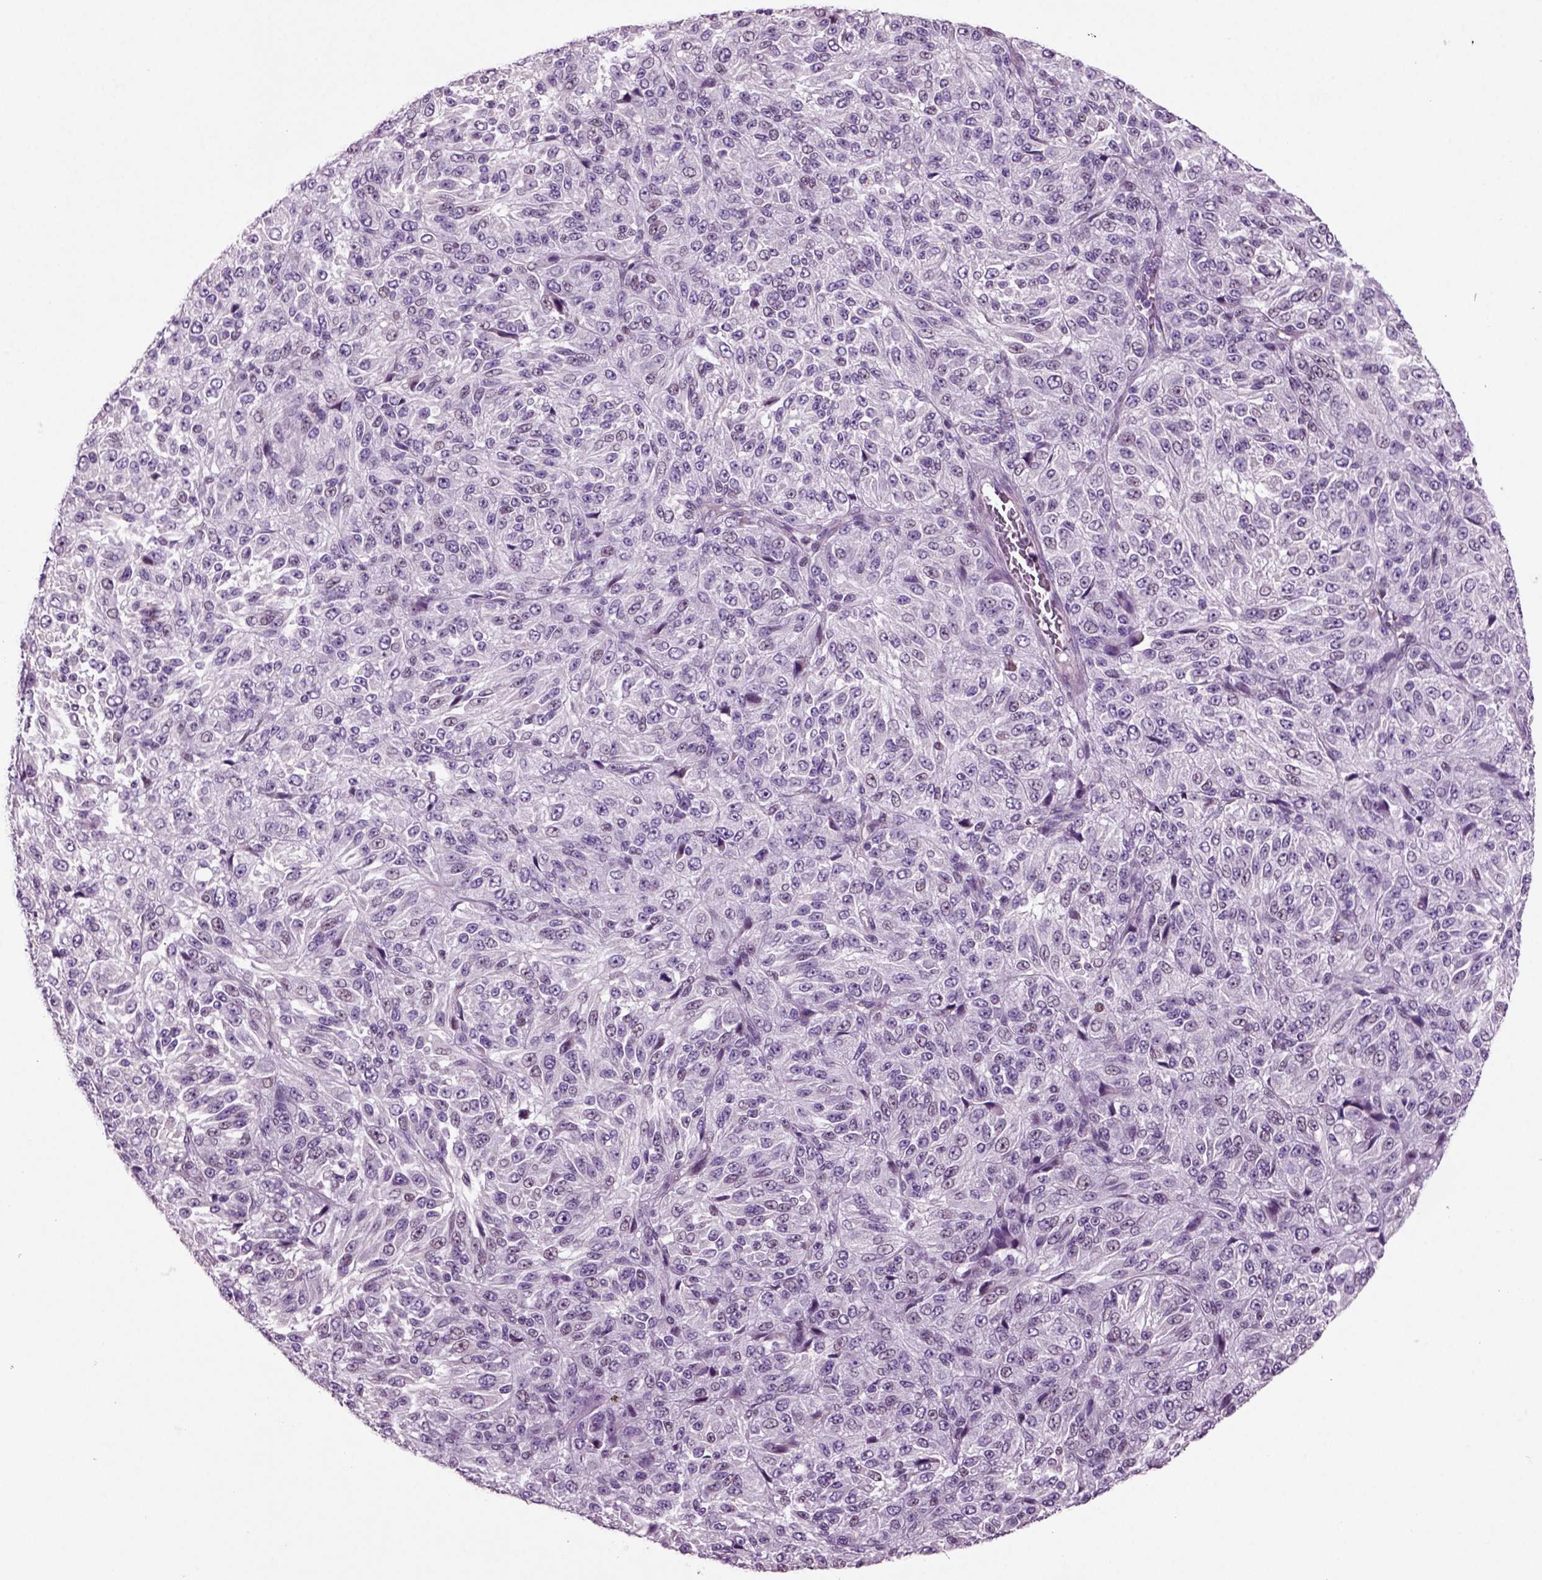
{"staining": {"intensity": "negative", "quantity": "none", "location": "none"}, "tissue": "melanoma", "cell_type": "Tumor cells", "image_type": "cancer", "snomed": [{"axis": "morphology", "description": "Malignant melanoma, Metastatic site"}, {"axis": "topography", "description": "Brain"}], "caption": "Micrograph shows no protein staining in tumor cells of melanoma tissue.", "gene": "ARID3A", "patient": {"sex": "female", "age": 56}}